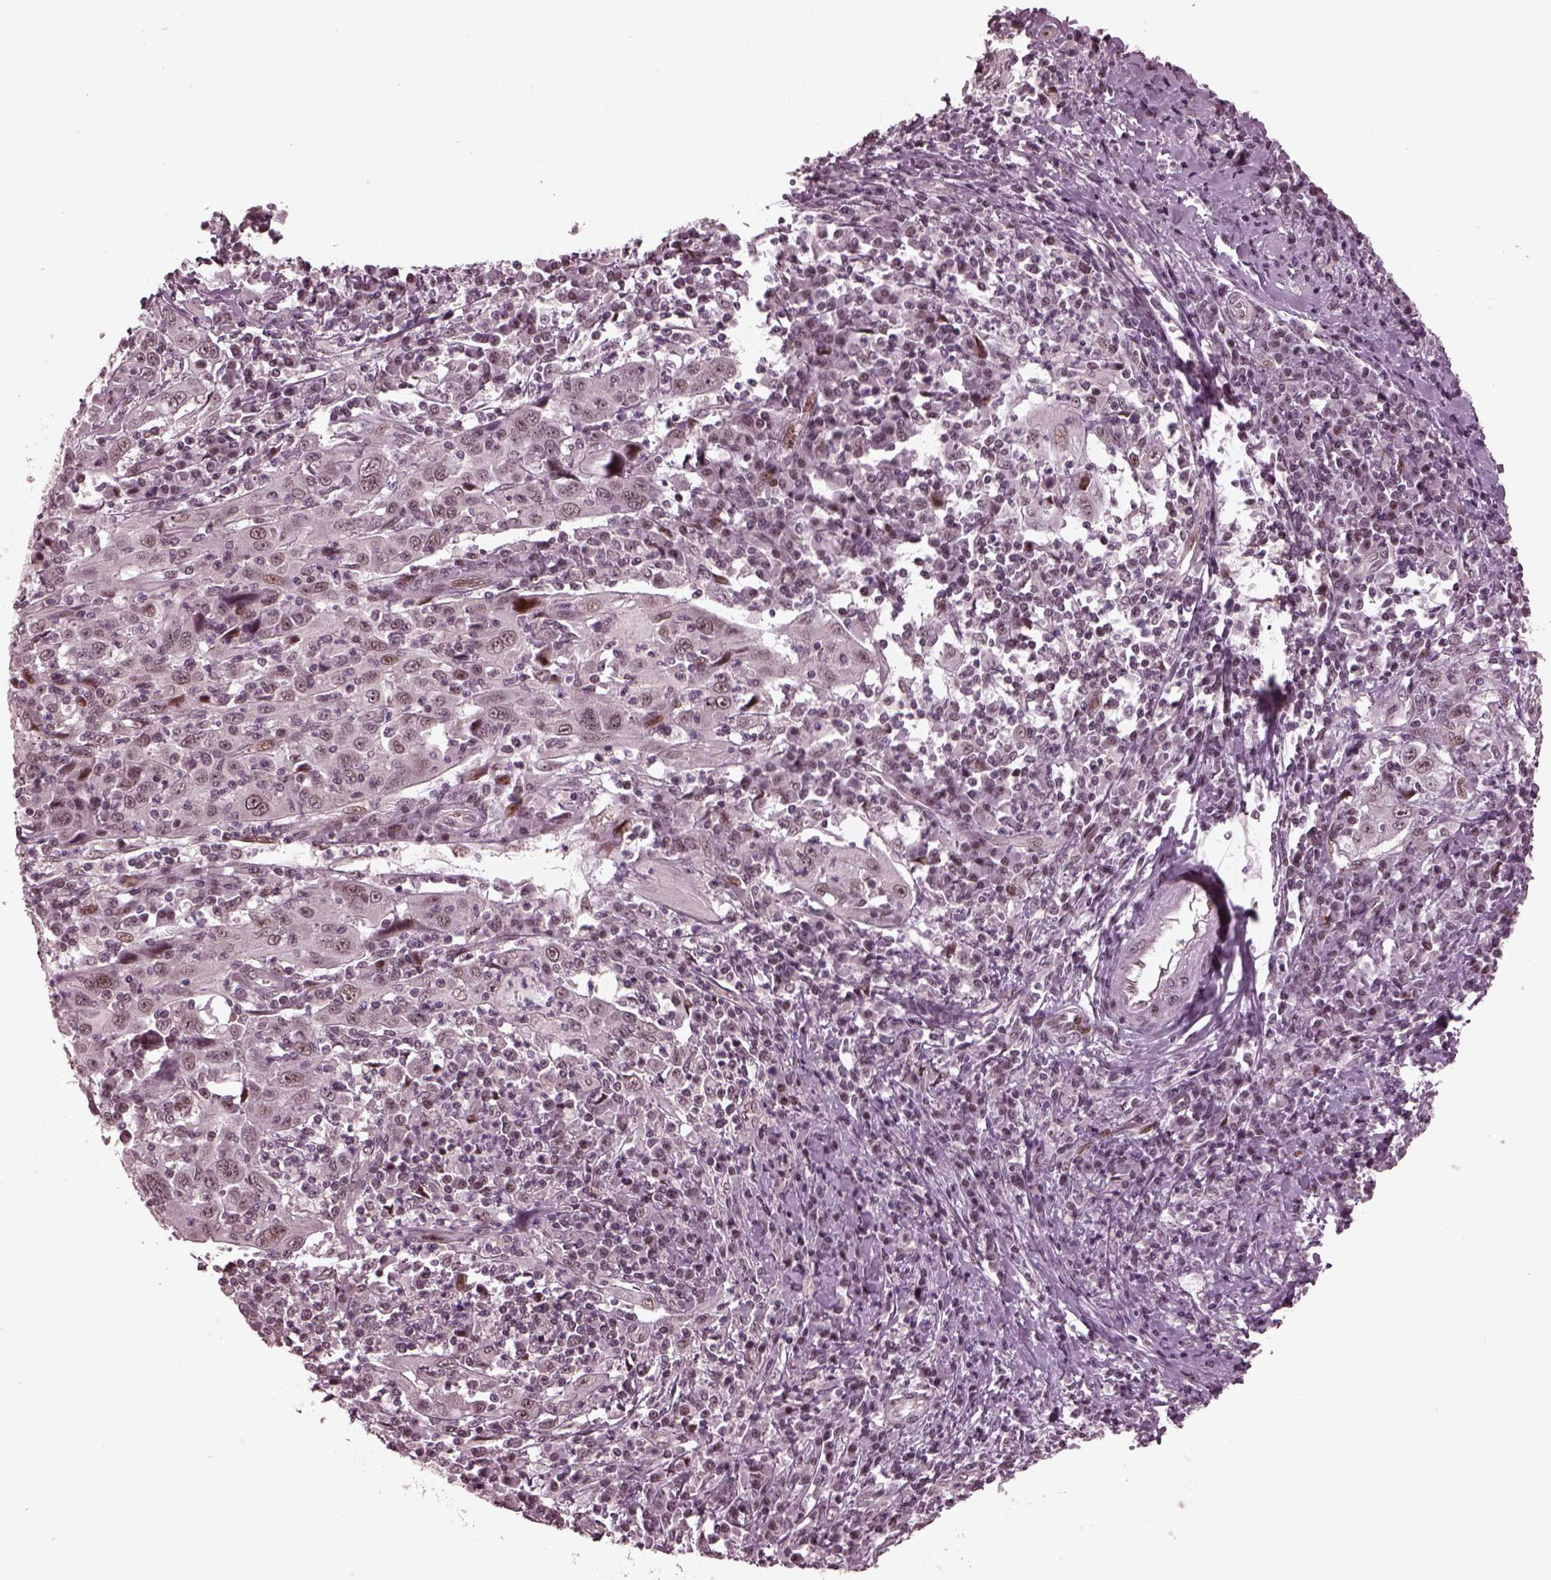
{"staining": {"intensity": "moderate", "quantity": "<25%", "location": "nuclear"}, "tissue": "cervical cancer", "cell_type": "Tumor cells", "image_type": "cancer", "snomed": [{"axis": "morphology", "description": "Squamous cell carcinoma, NOS"}, {"axis": "topography", "description": "Cervix"}], "caption": "The micrograph displays a brown stain indicating the presence of a protein in the nuclear of tumor cells in cervical cancer.", "gene": "TRIB3", "patient": {"sex": "female", "age": 46}}